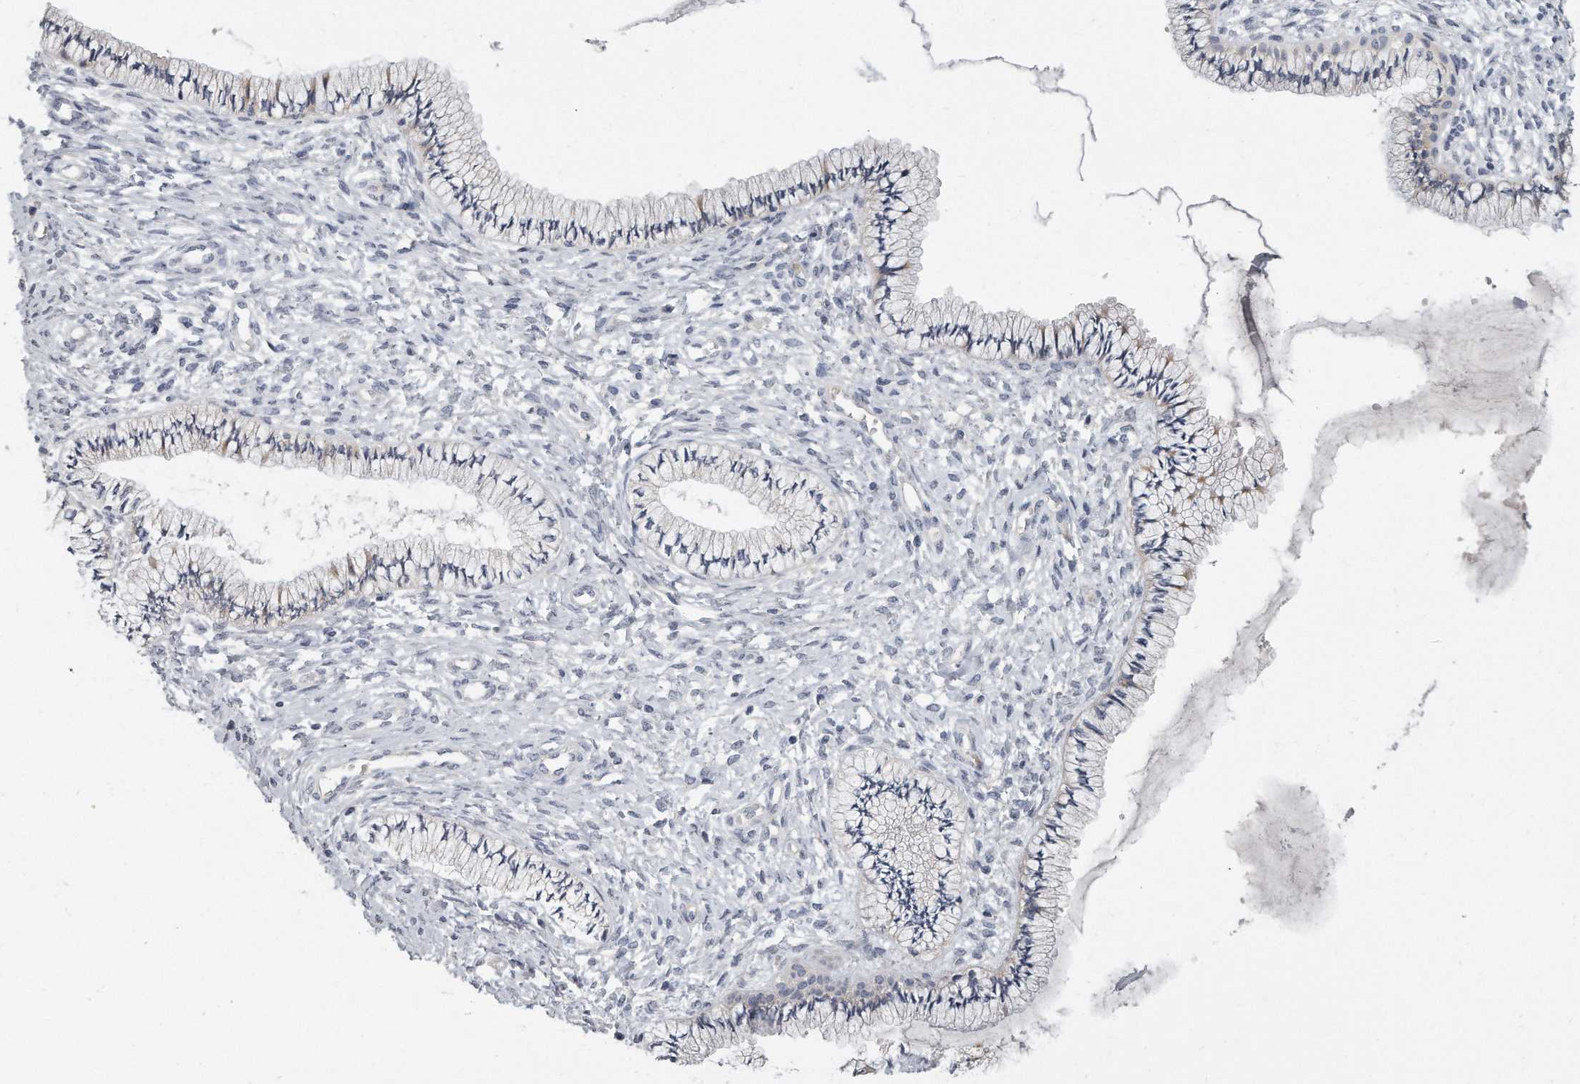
{"staining": {"intensity": "weak", "quantity": "<25%", "location": "cytoplasmic/membranous"}, "tissue": "cervix", "cell_type": "Glandular cells", "image_type": "normal", "snomed": [{"axis": "morphology", "description": "Normal tissue, NOS"}, {"axis": "topography", "description": "Cervix"}], "caption": "The image reveals no significant positivity in glandular cells of cervix. The staining was performed using DAB to visualize the protein expression in brown, while the nuclei were stained in blue with hematoxylin (Magnification: 20x).", "gene": "PLEKHA6", "patient": {"sex": "female", "age": 36}}